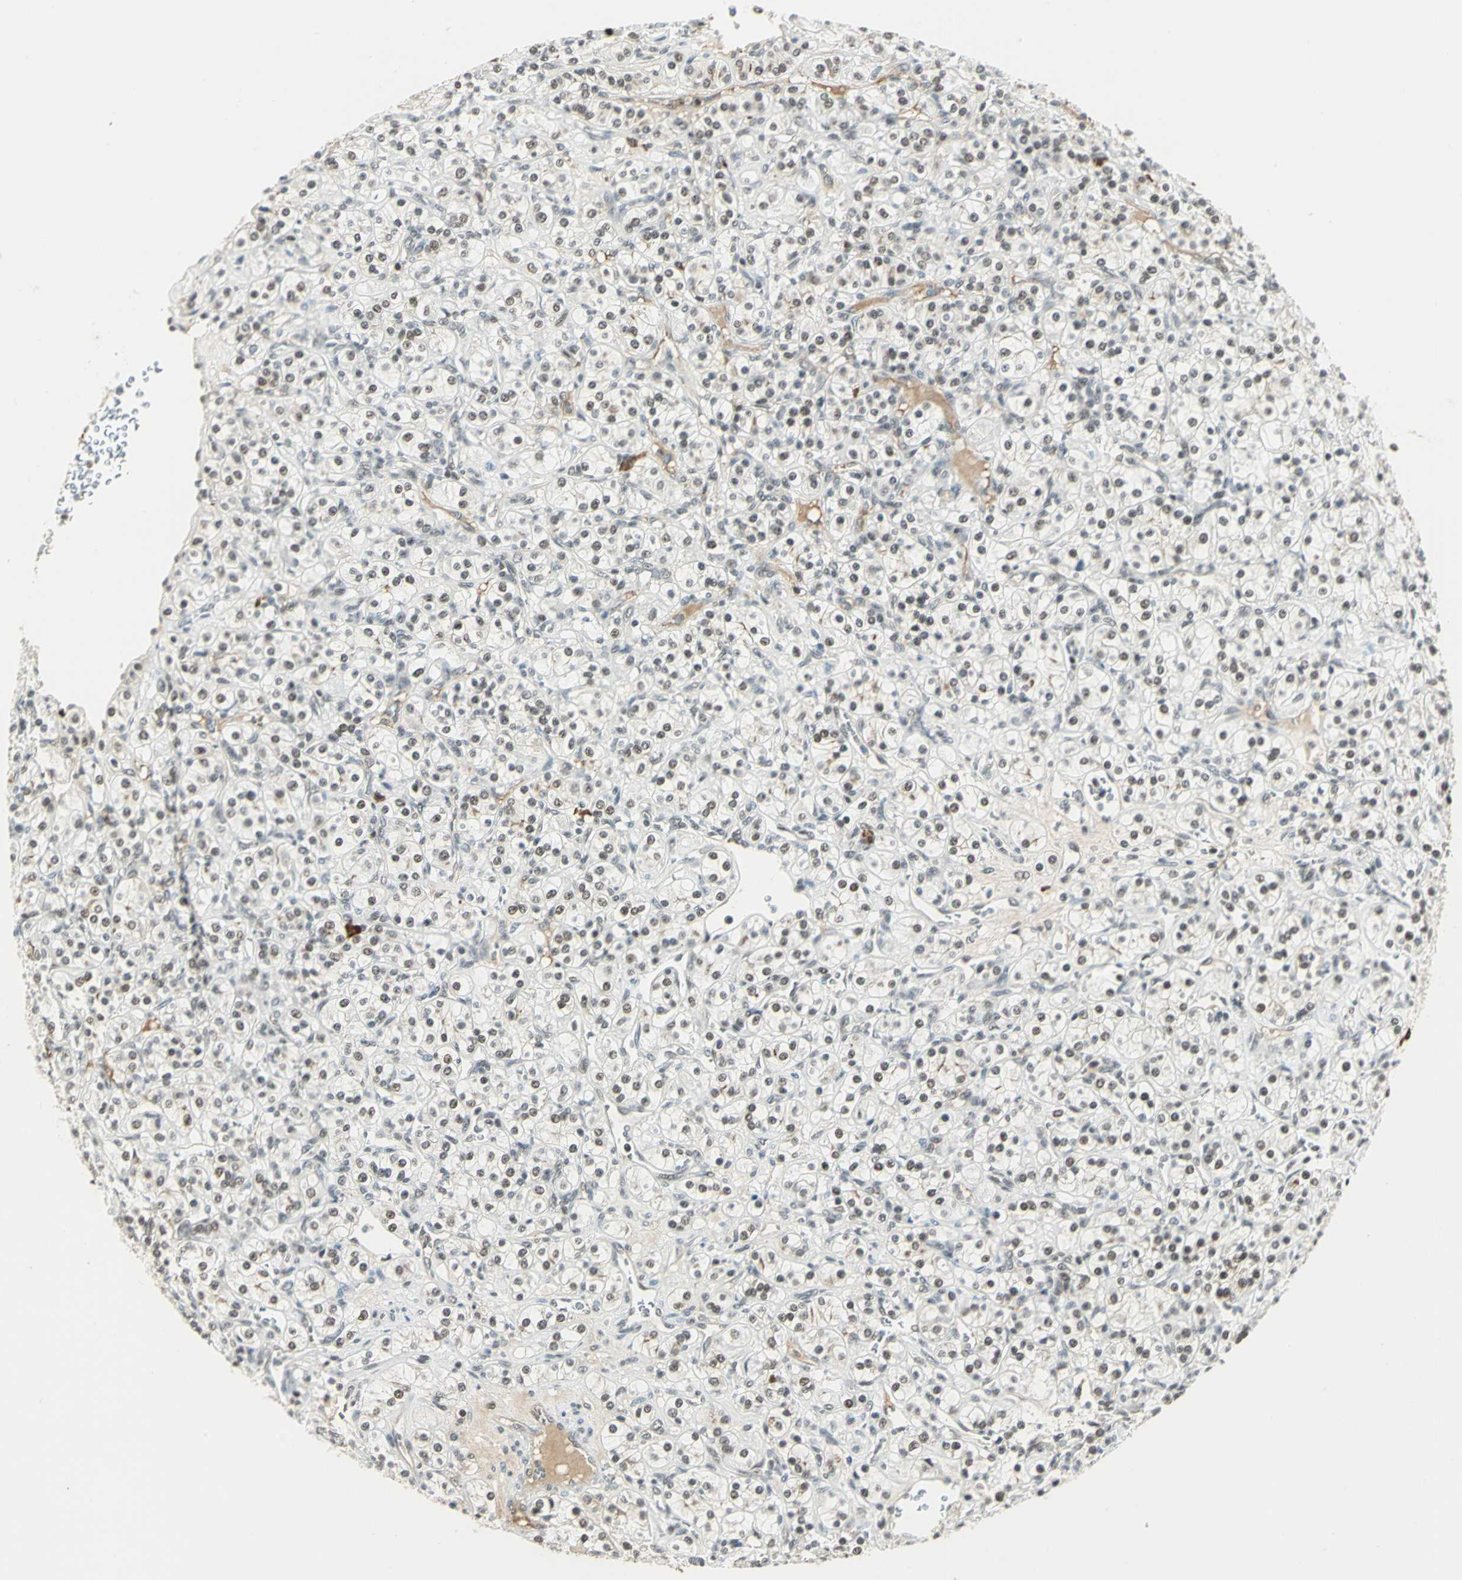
{"staining": {"intensity": "moderate", "quantity": ">75%", "location": "nuclear"}, "tissue": "renal cancer", "cell_type": "Tumor cells", "image_type": "cancer", "snomed": [{"axis": "morphology", "description": "Adenocarcinoma, NOS"}, {"axis": "topography", "description": "Kidney"}], "caption": "Moderate nuclear positivity for a protein is present in about >75% of tumor cells of renal adenocarcinoma using IHC.", "gene": "CCNT1", "patient": {"sex": "male", "age": 77}}